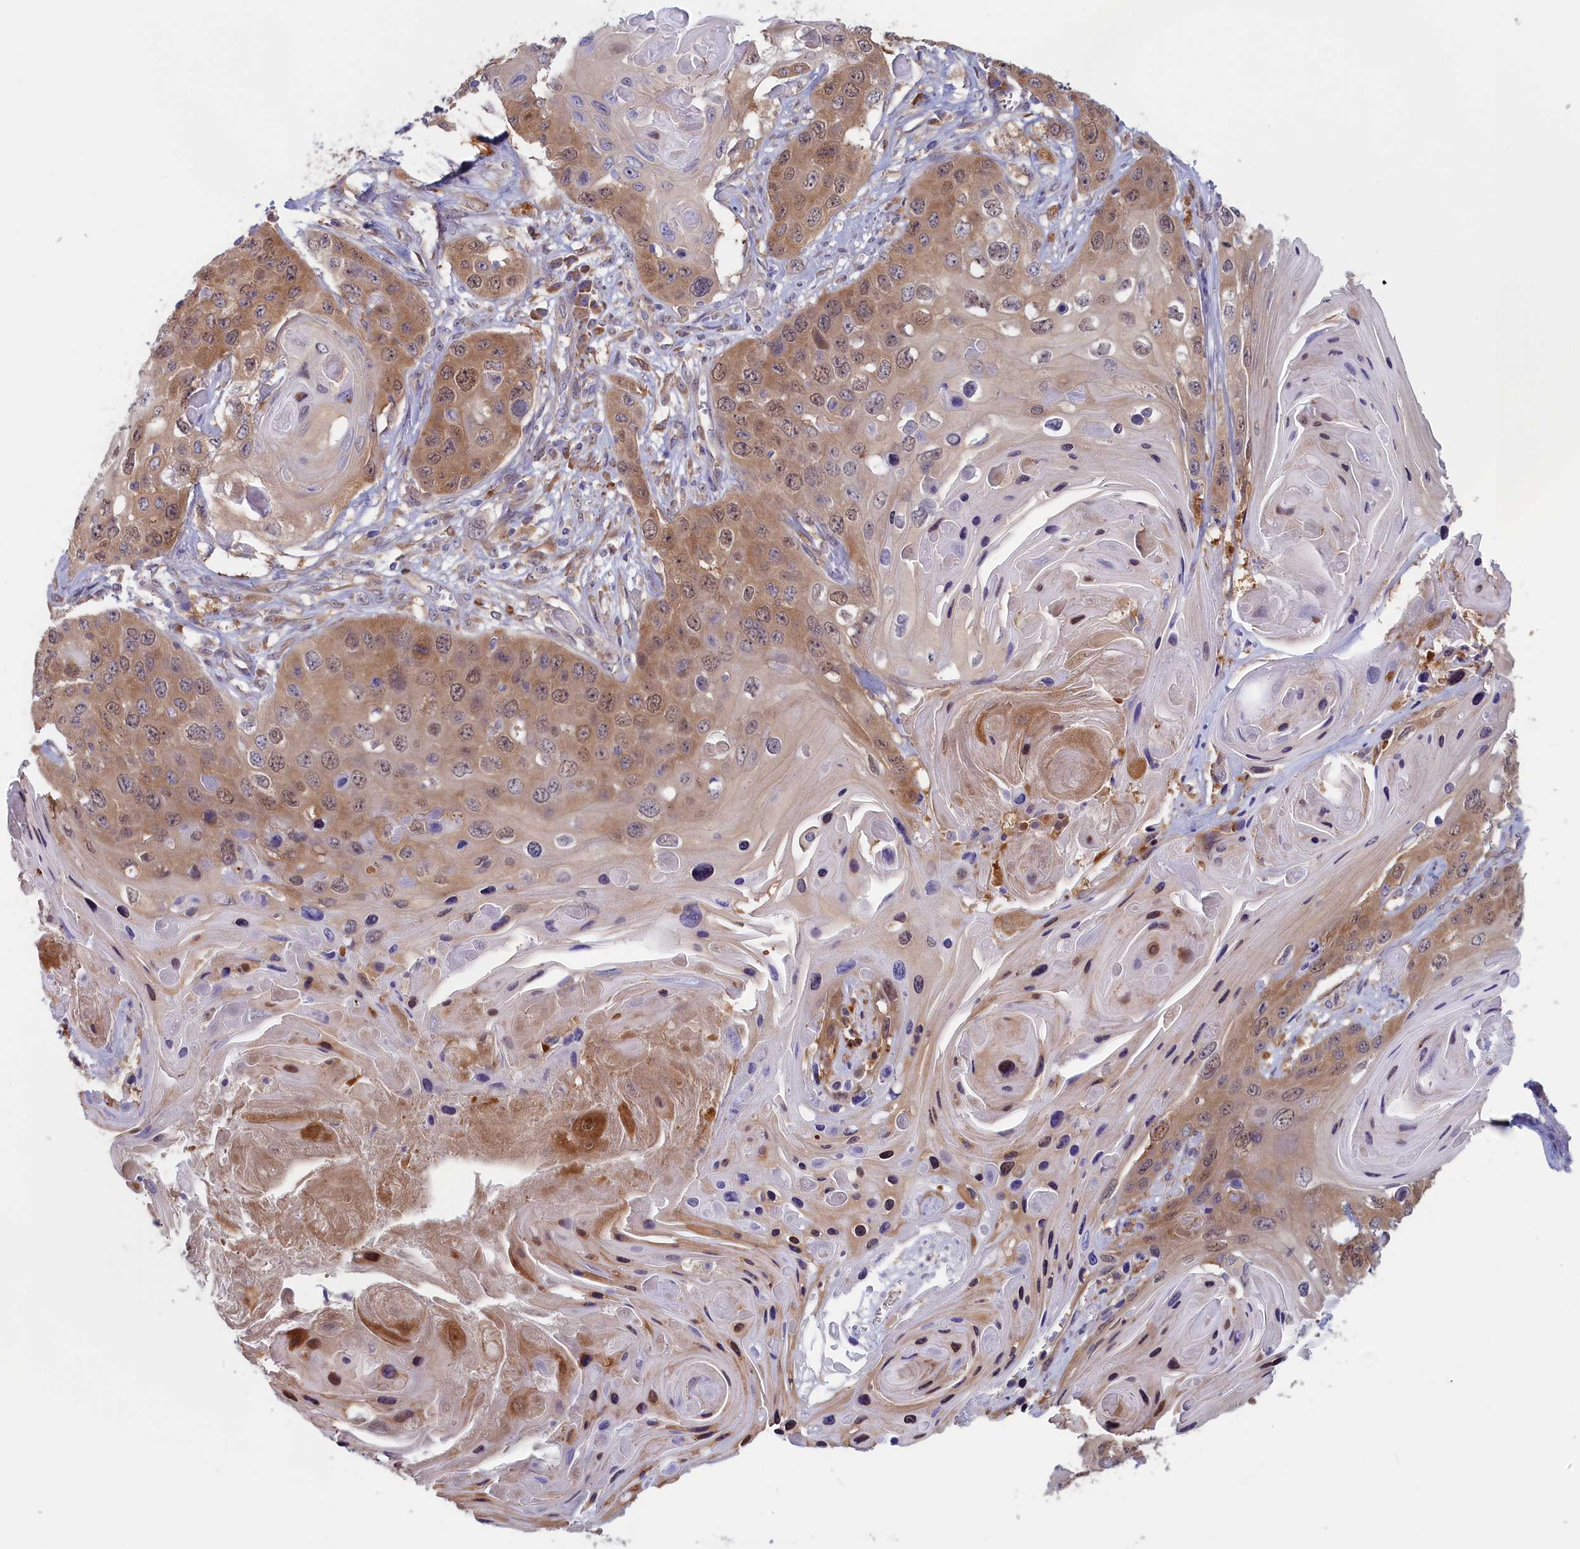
{"staining": {"intensity": "moderate", "quantity": ">75%", "location": "cytoplasmic/membranous,nuclear"}, "tissue": "skin cancer", "cell_type": "Tumor cells", "image_type": "cancer", "snomed": [{"axis": "morphology", "description": "Squamous cell carcinoma, NOS"}, {"axis": "topography", "description": "Skin"}], "caption": "Protein staining of squamous cell carcinoma (skin) tissue demonstrates moderate cytoplasmic/membranous and nuclear expression in approximately >75% of tumor cells. Ihc stains the protein of interest in brown and the nuclei are stained blue.", "gene": "SYNDIG1L", "patient": {"sex": "male", "age": 55}}